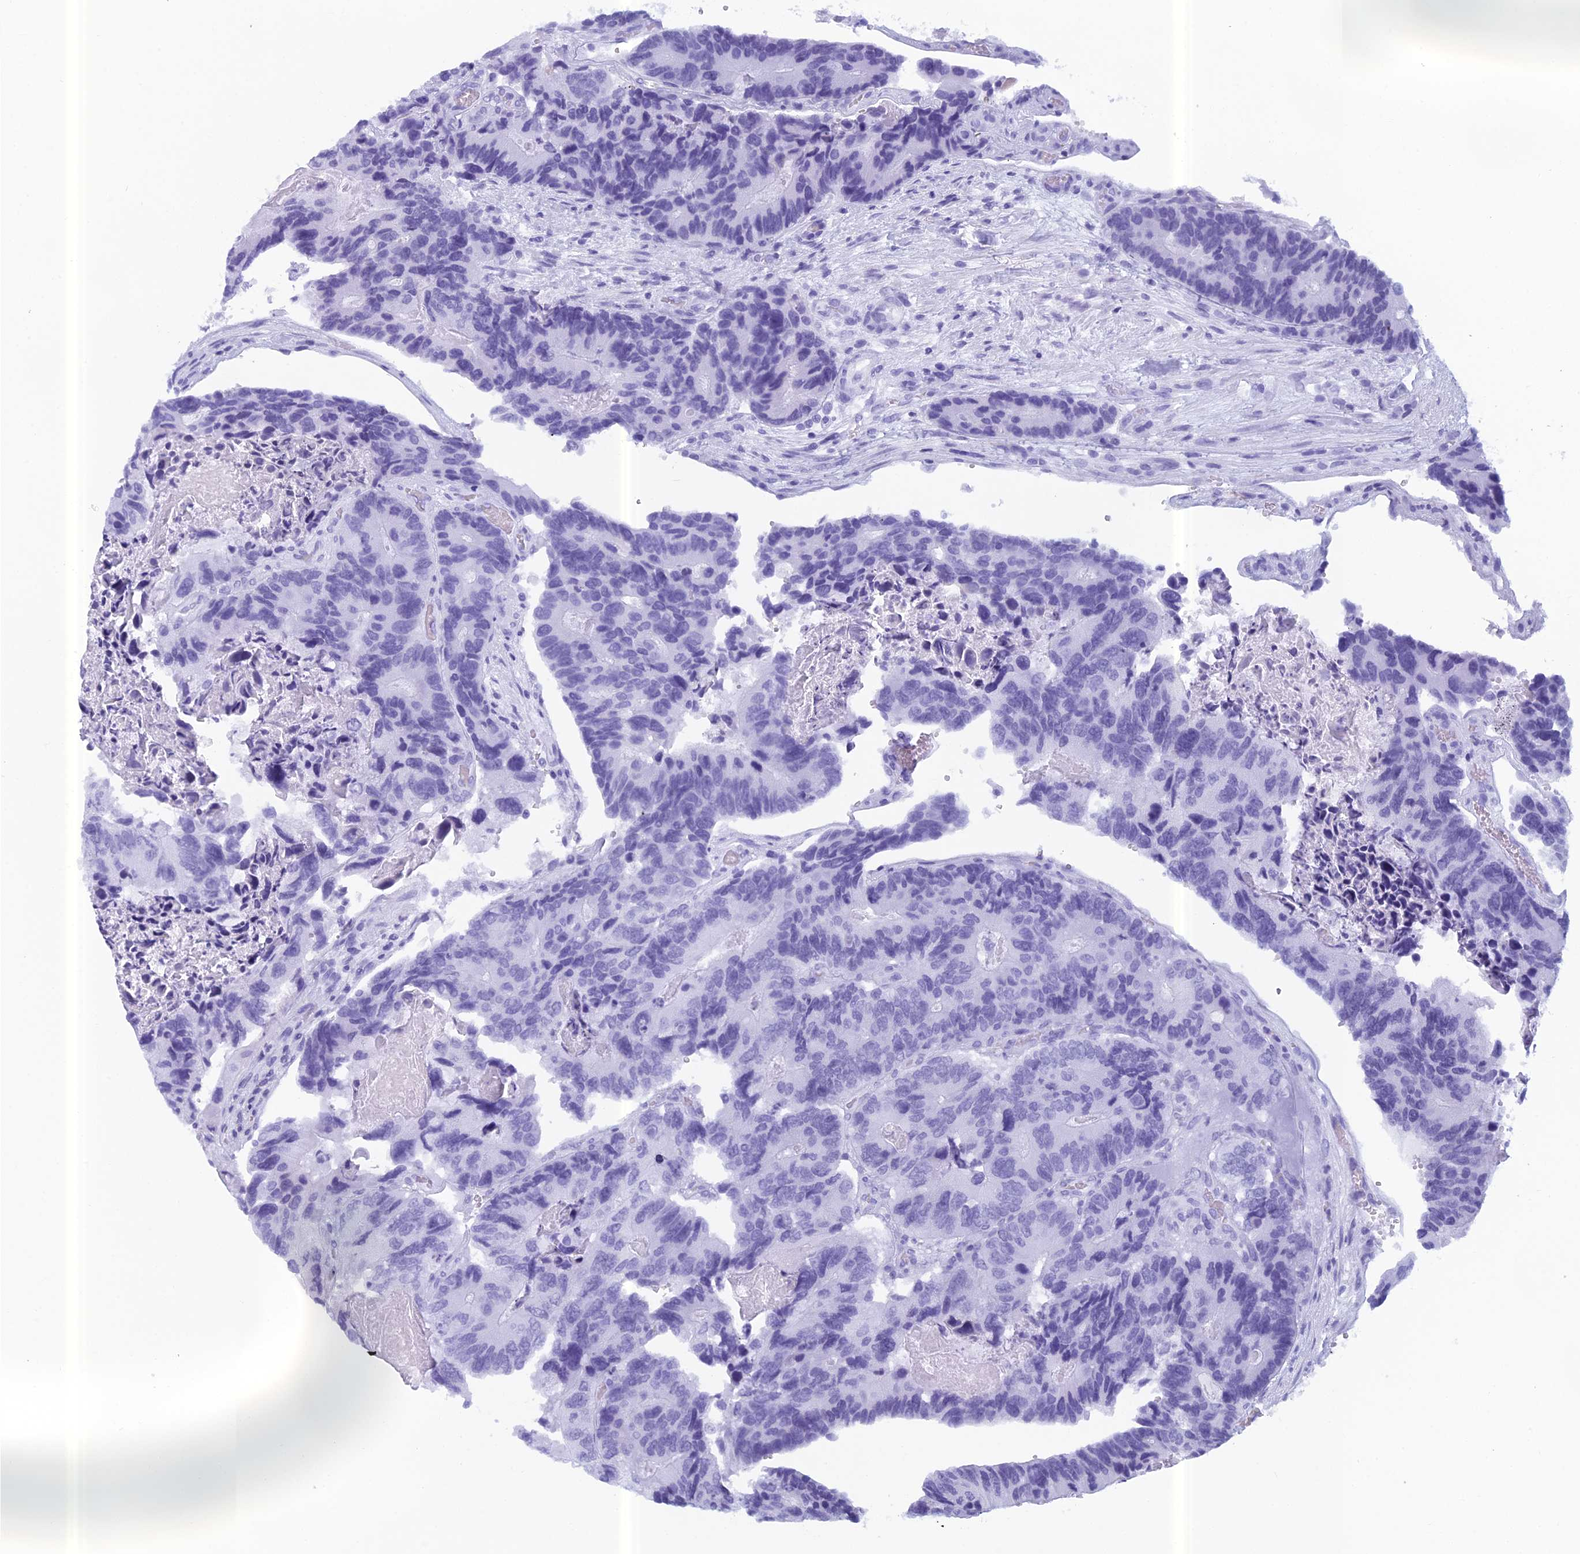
{"staining": {"intensity": "negative", "quantity": "none", "location": "none"}, "tissue": "colorectal cancer", "cell_type": "Tumor cells", "image_type": "cancer", "snomed": [{"axis": "morphology", "description": "Adenocarcinoma, NOS"}, {"axis": "topography", "description": "Colon"}], "caption": "Immunohistochemical staining of human colorectal cancer exhibits no significant staining in tumor cells. (DAB (3,3'-diaminobenzidine) immunohistochemistry with hematoxylin counter stain).", "gene": "RGS17", "patient": {"sex": "male", "age": 84}}